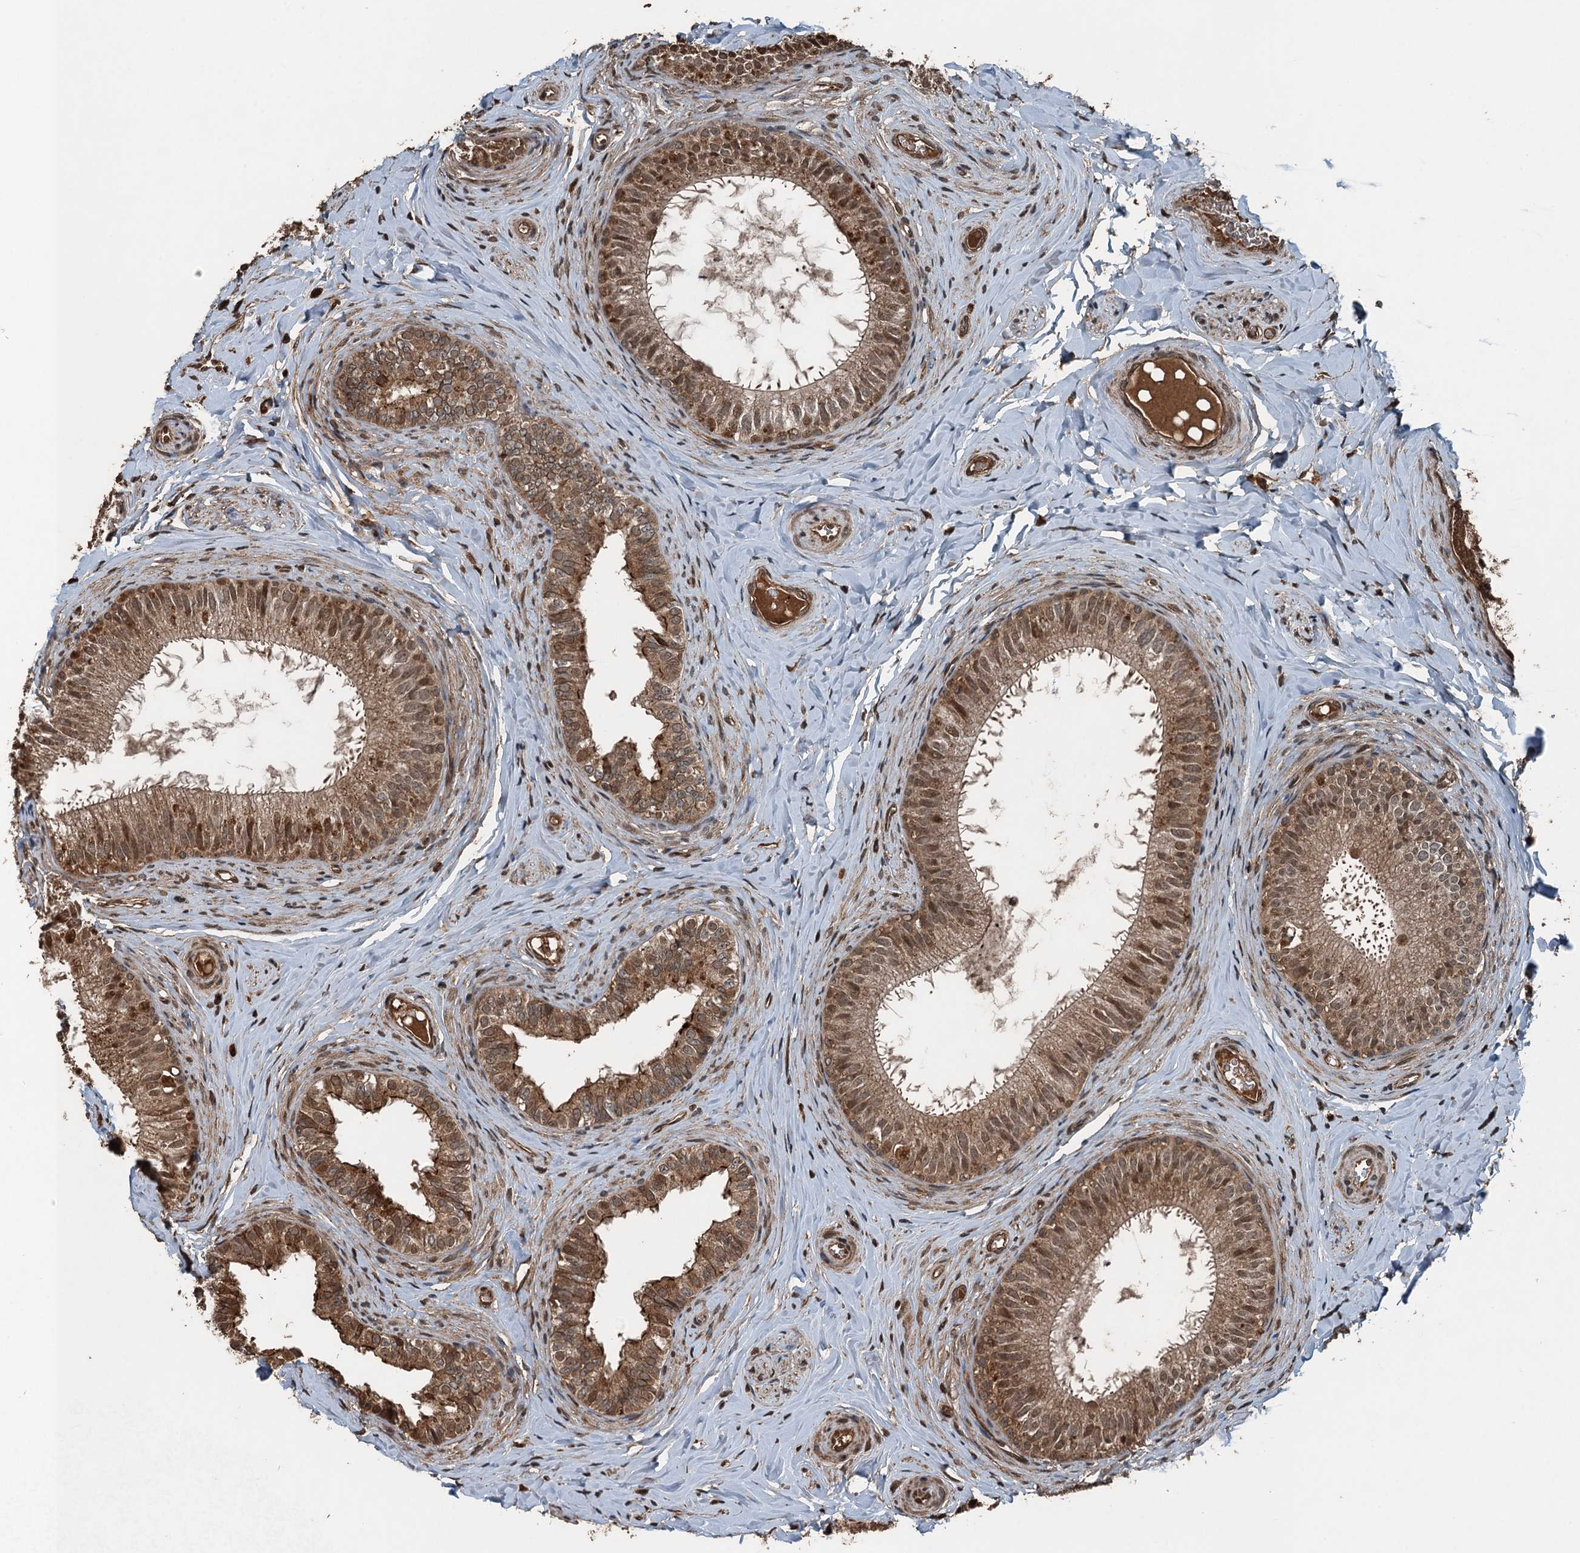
{"staining": {"intensity": "moderate", "quantity": ">75%", "location": "cytoplasmic/membranous,nuclear"}, "tissue": "epididymis", "cell_type": "Glandular cells", "image_type": "normal", "snomed": [{"axis": "morphology", "description": "Normal tissue, NOS"}, {"axis": "topography", "description": "Epididymis"}], "caption": "Immunohistochemical staining of unremarkable human epididymis exhibits medium levels of moderate cytoplasmic/membranous,nuclear staining in approximately >75% of glandular cells.", "gene": "TCTN1", "patient": {"sex": "male", "age": 34}}